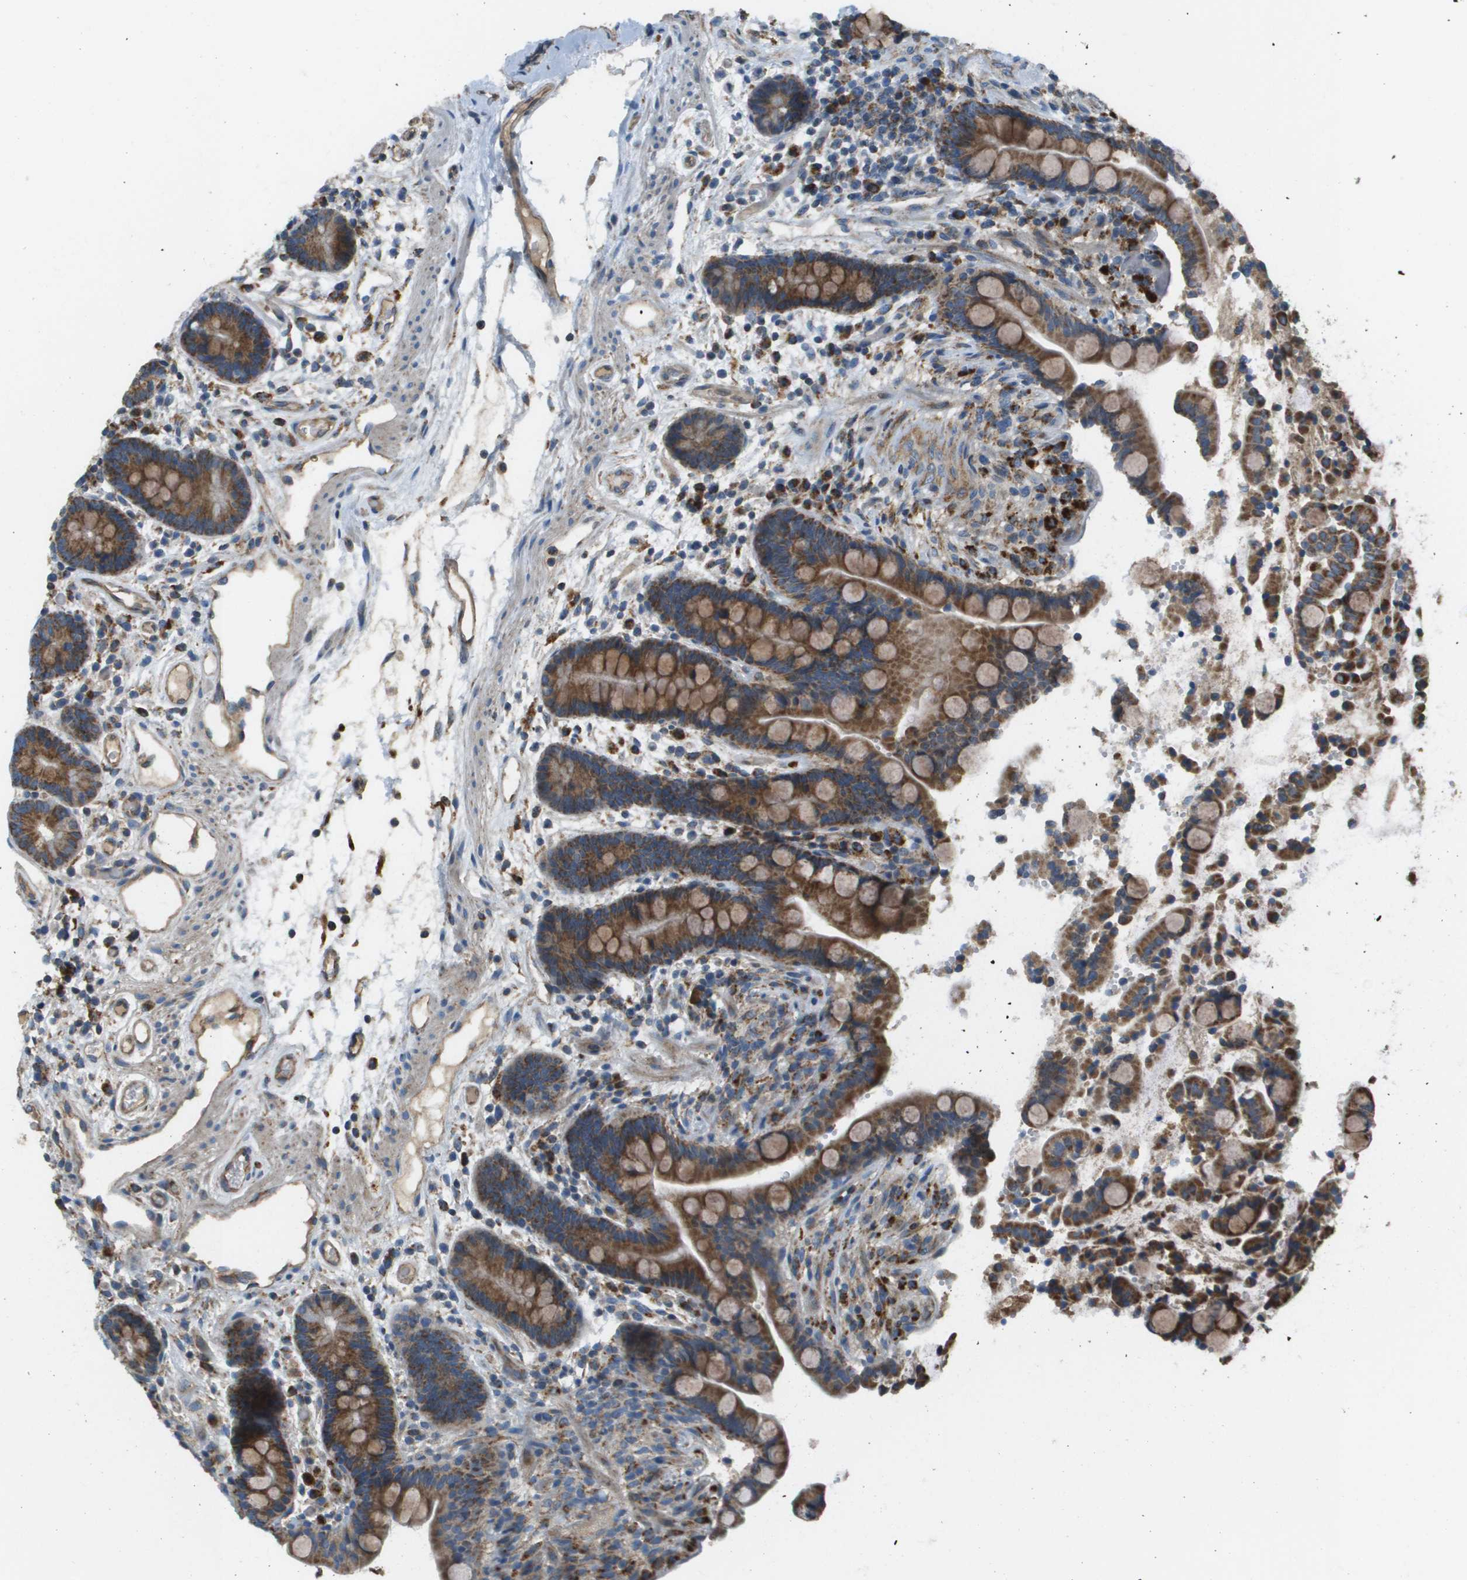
{"staining": {"intensity": "moderate", "quantity": ">75%", "location": "cytoplasmic/membranous"}, "tissue": "colon", "cell_type": "Endothelial cells", "image_type": "normal", "snomed": [{"axis": "morphology", "description": "Normal tissue, NOS"}, {"axis": "topography", "description": "Colon"}], "caption": "Moderate cytoplasmic/membranous protein positivity is present in approximately >75% of endothelial cells in colon. (DAB (3,3'-diaminobenzidine) IHC, brown staining for protein, blue staining for nuclei).", "gene": "NRK", "patient": {"sex": "male", "age": 73}}